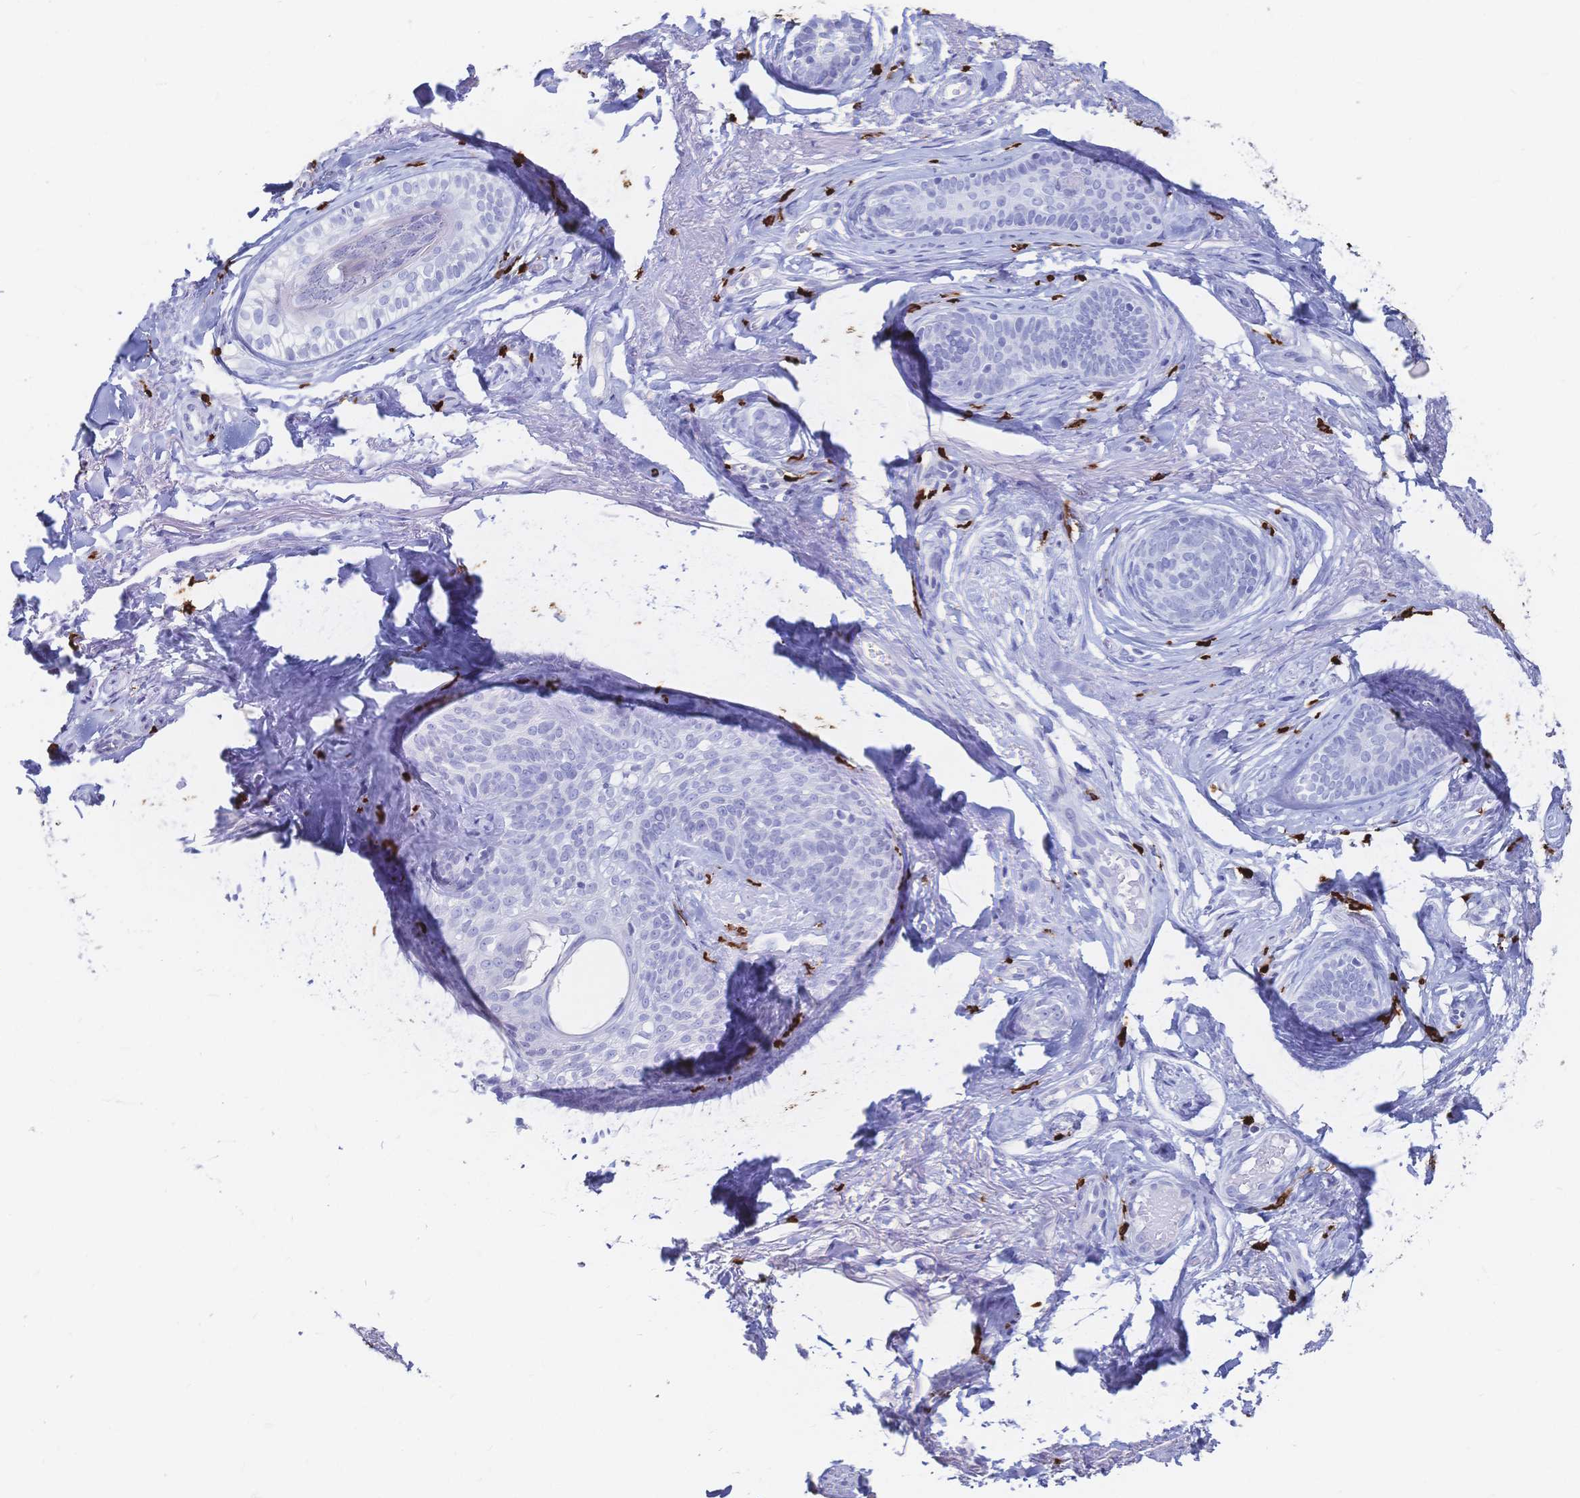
{"staining": {"intensity": "negative", "quantity": "none", "location": "none"}, "tissue": "skin cancer", "cell_type": "Tumor cells", "image_type": "cancer", "snomed": [{"axis": "morphology", "description": "Basal cell carcinoma"}, {"axis": "topography", "description": "Skin"}, {"axis": "topography", "description": "Skin of face"}, {"axis": "topography", "description": "Skin of nose"}], "caption": "DAB immunohistochemical staining of human skin cancer reveals no significant positivity in tumor cells. Nuclei are stained in blue.", "gene": "IL2RB", "patient": {"sex": "female", "age": 86}}